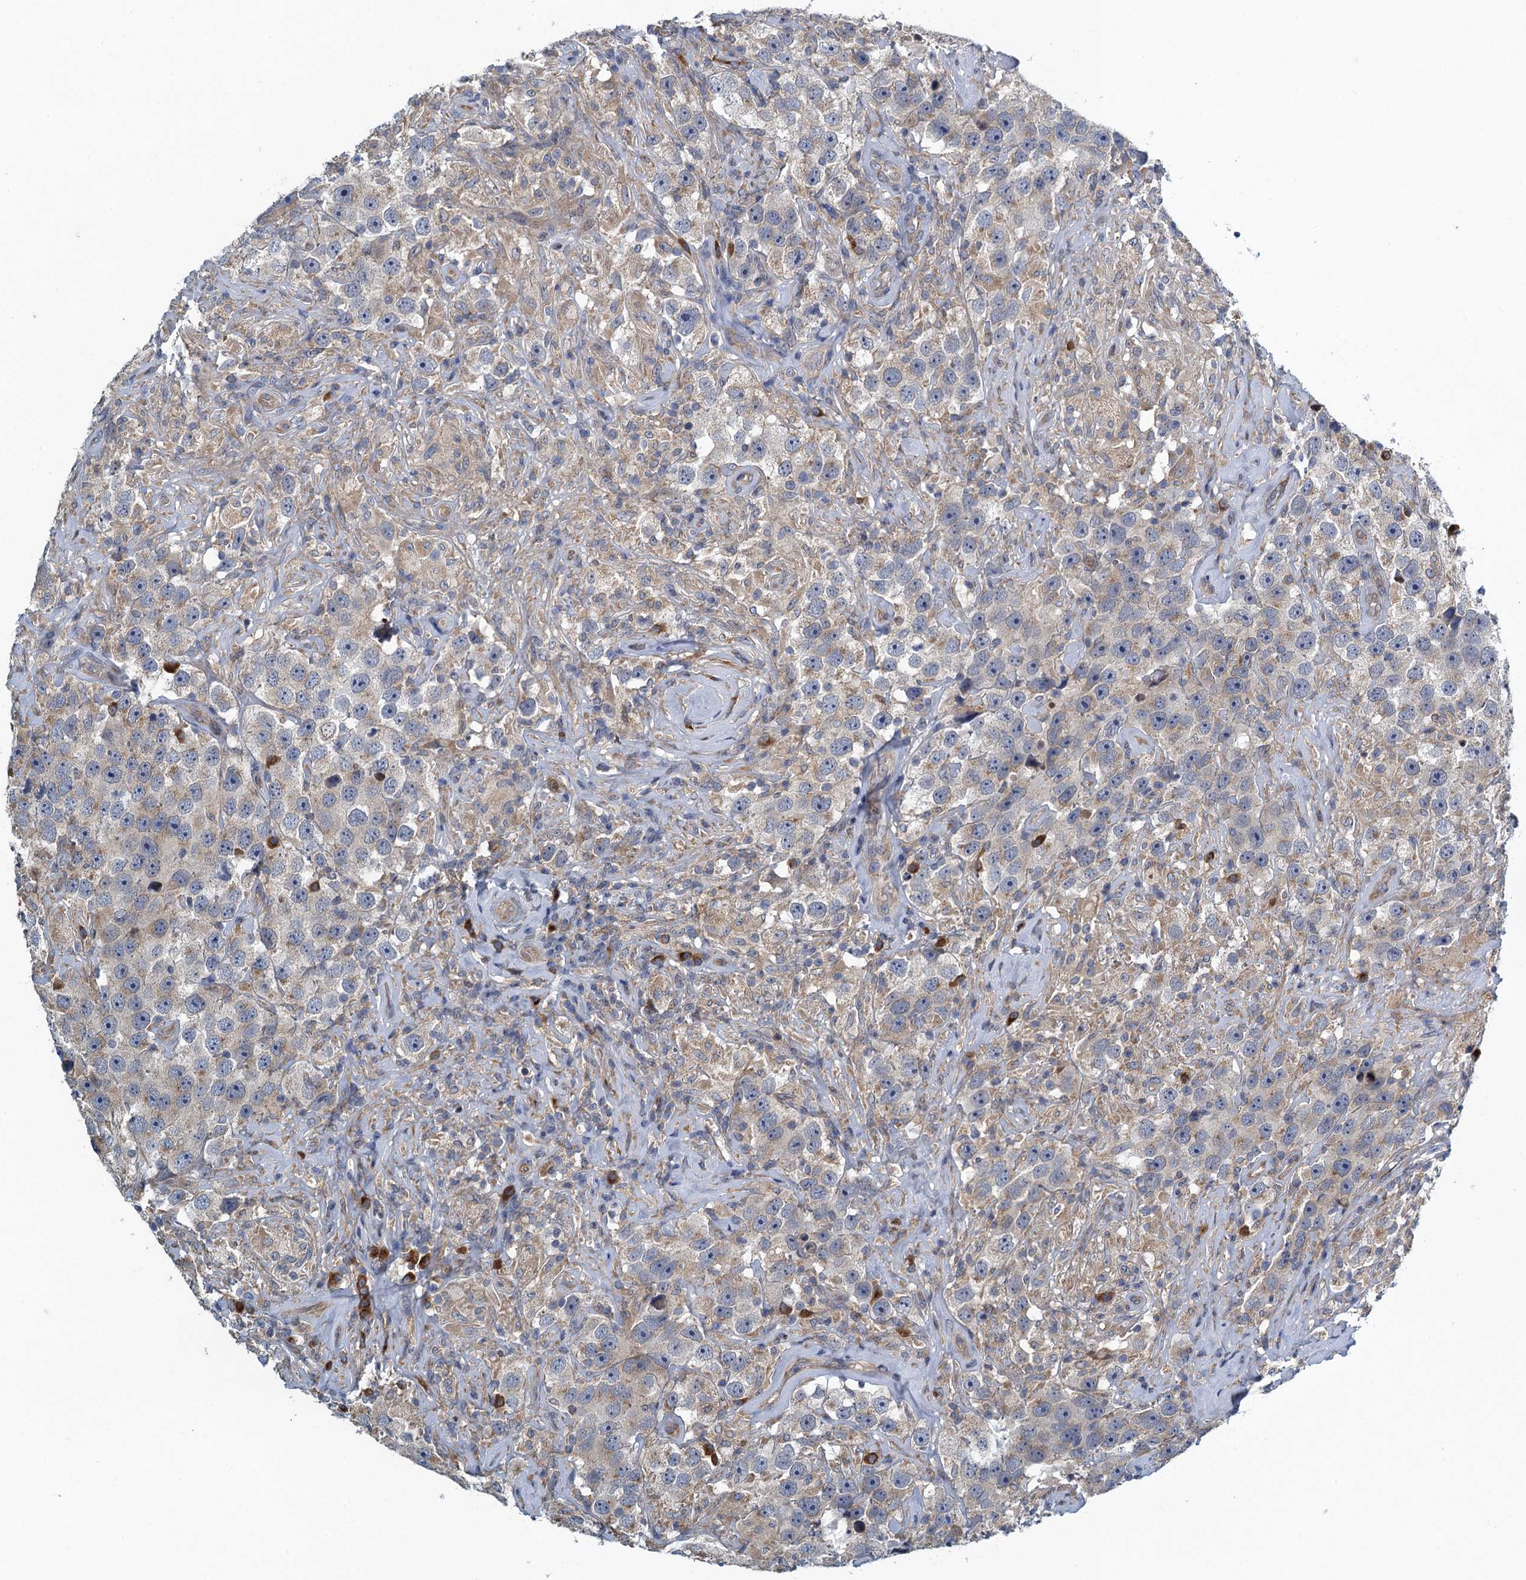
{"staining": {"intensity": "weak", "quantity": "<25%", "location": "cytoplasmic/membranous"}, "tissue": "testis cancer", "cell_type": "Tumor cells", "image_type": "cancer", "snomed": [{"axis": "morphology", "description": "Seminoma, NOS"}, {"axis": "topography", "description": "Testis"}], "caption": "Seminoma (testis) stained for a protein using IHC exhibits no positivity tumor cells.", "gene": "ALG2", "patient": {"sex": "male", "age": 49}}